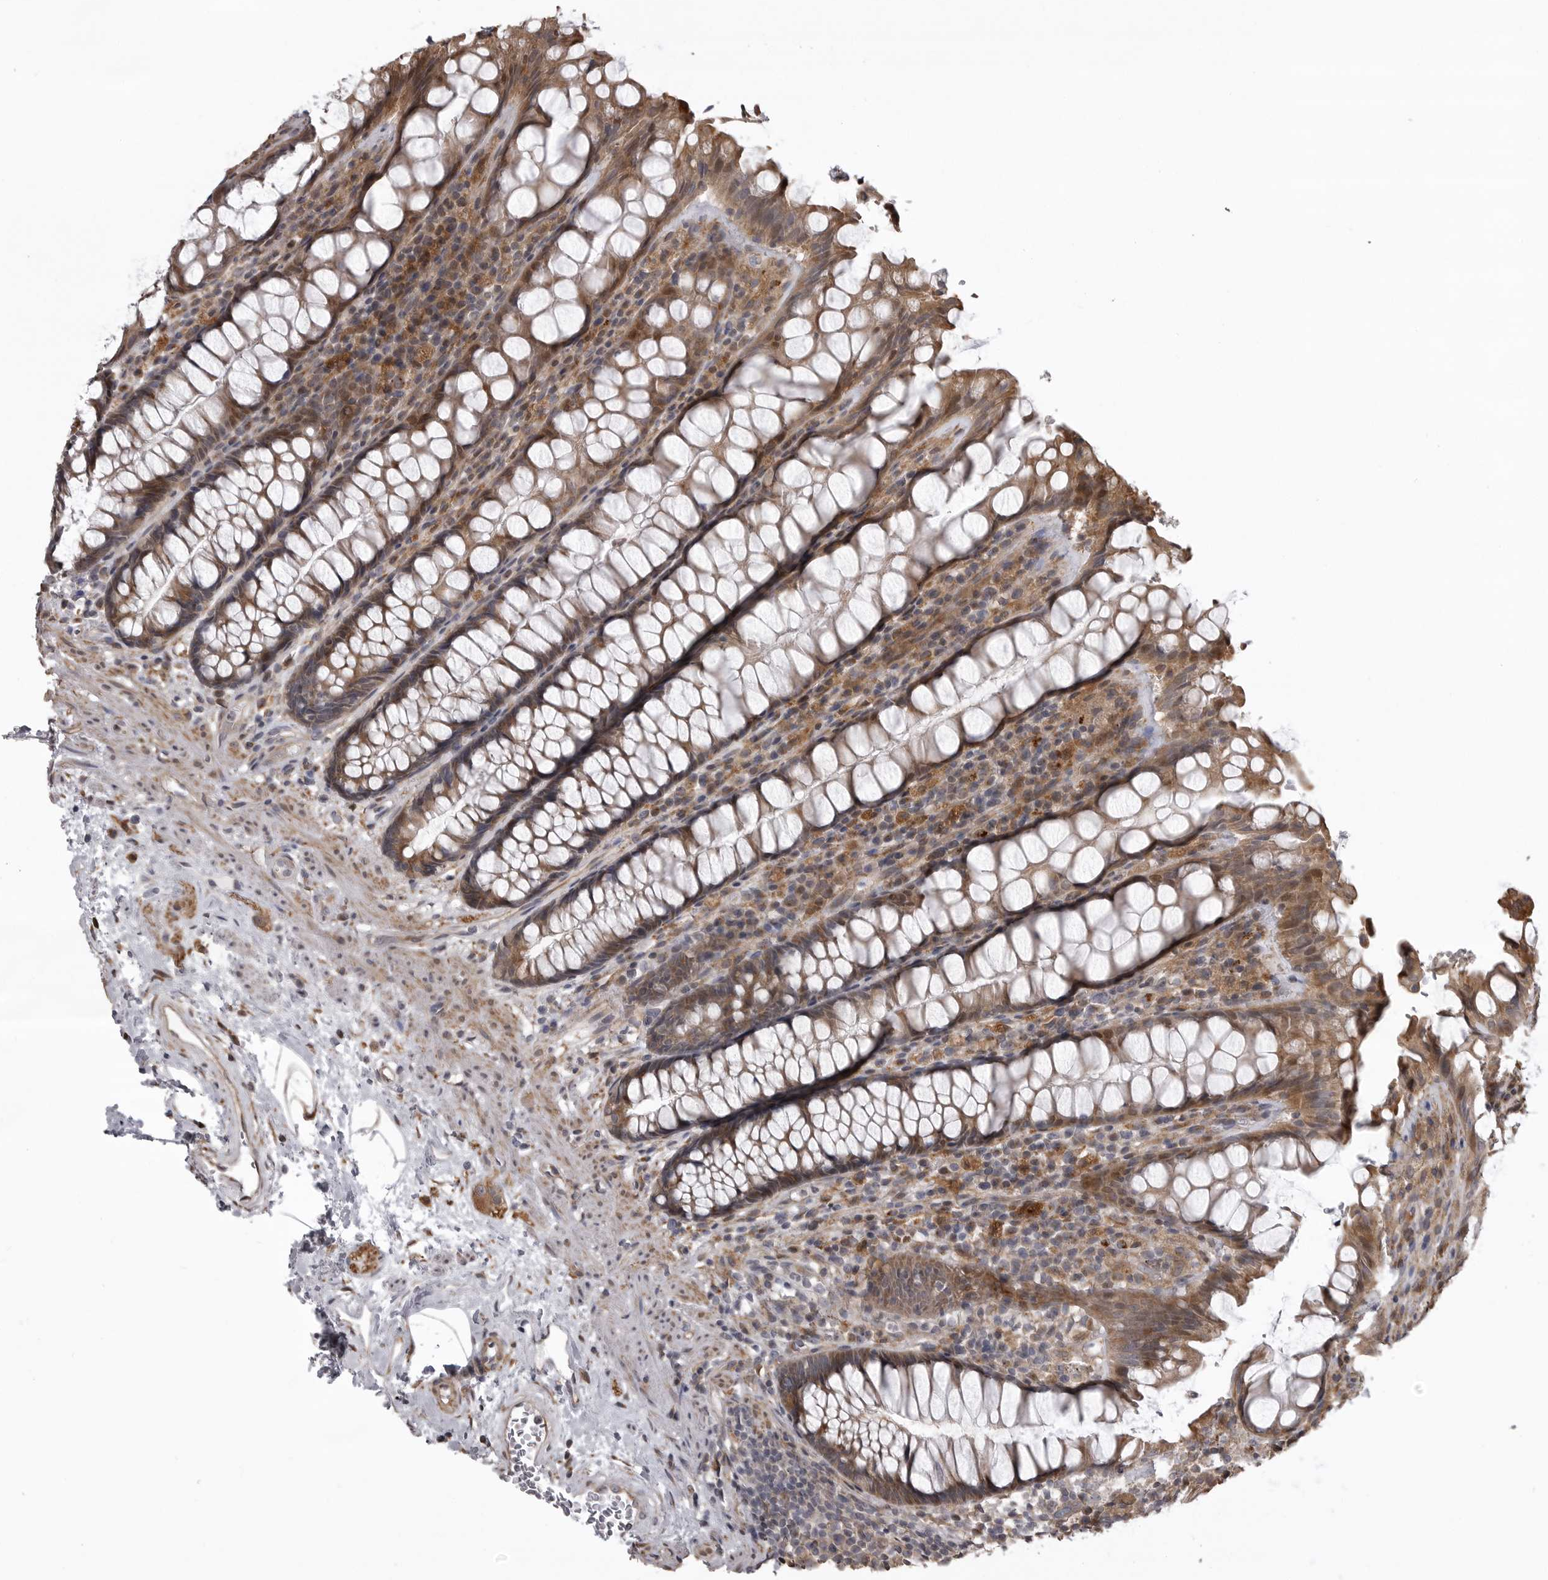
{"staining": {"intensity": "moderate", "quantity": ">75%", "location": "cytoplasmic/membranous"}, "tissue": "rectum", "cell_type": "Glandular cells", "image_type": "normal", "snomed": [{"axis": "morphology", "description": "Normal tissue, NOS"}, {"axis": "topography", "description": "Rectum"}], "caption": "Protein expression by immunohistochemistry (IHC) demonstrates moderate cytoplasmic/membranous expression in about >75% of glandular cells in benign rectum.", "gene": "ZNRF1", "patient": {"sex": "male", "age": 64}}